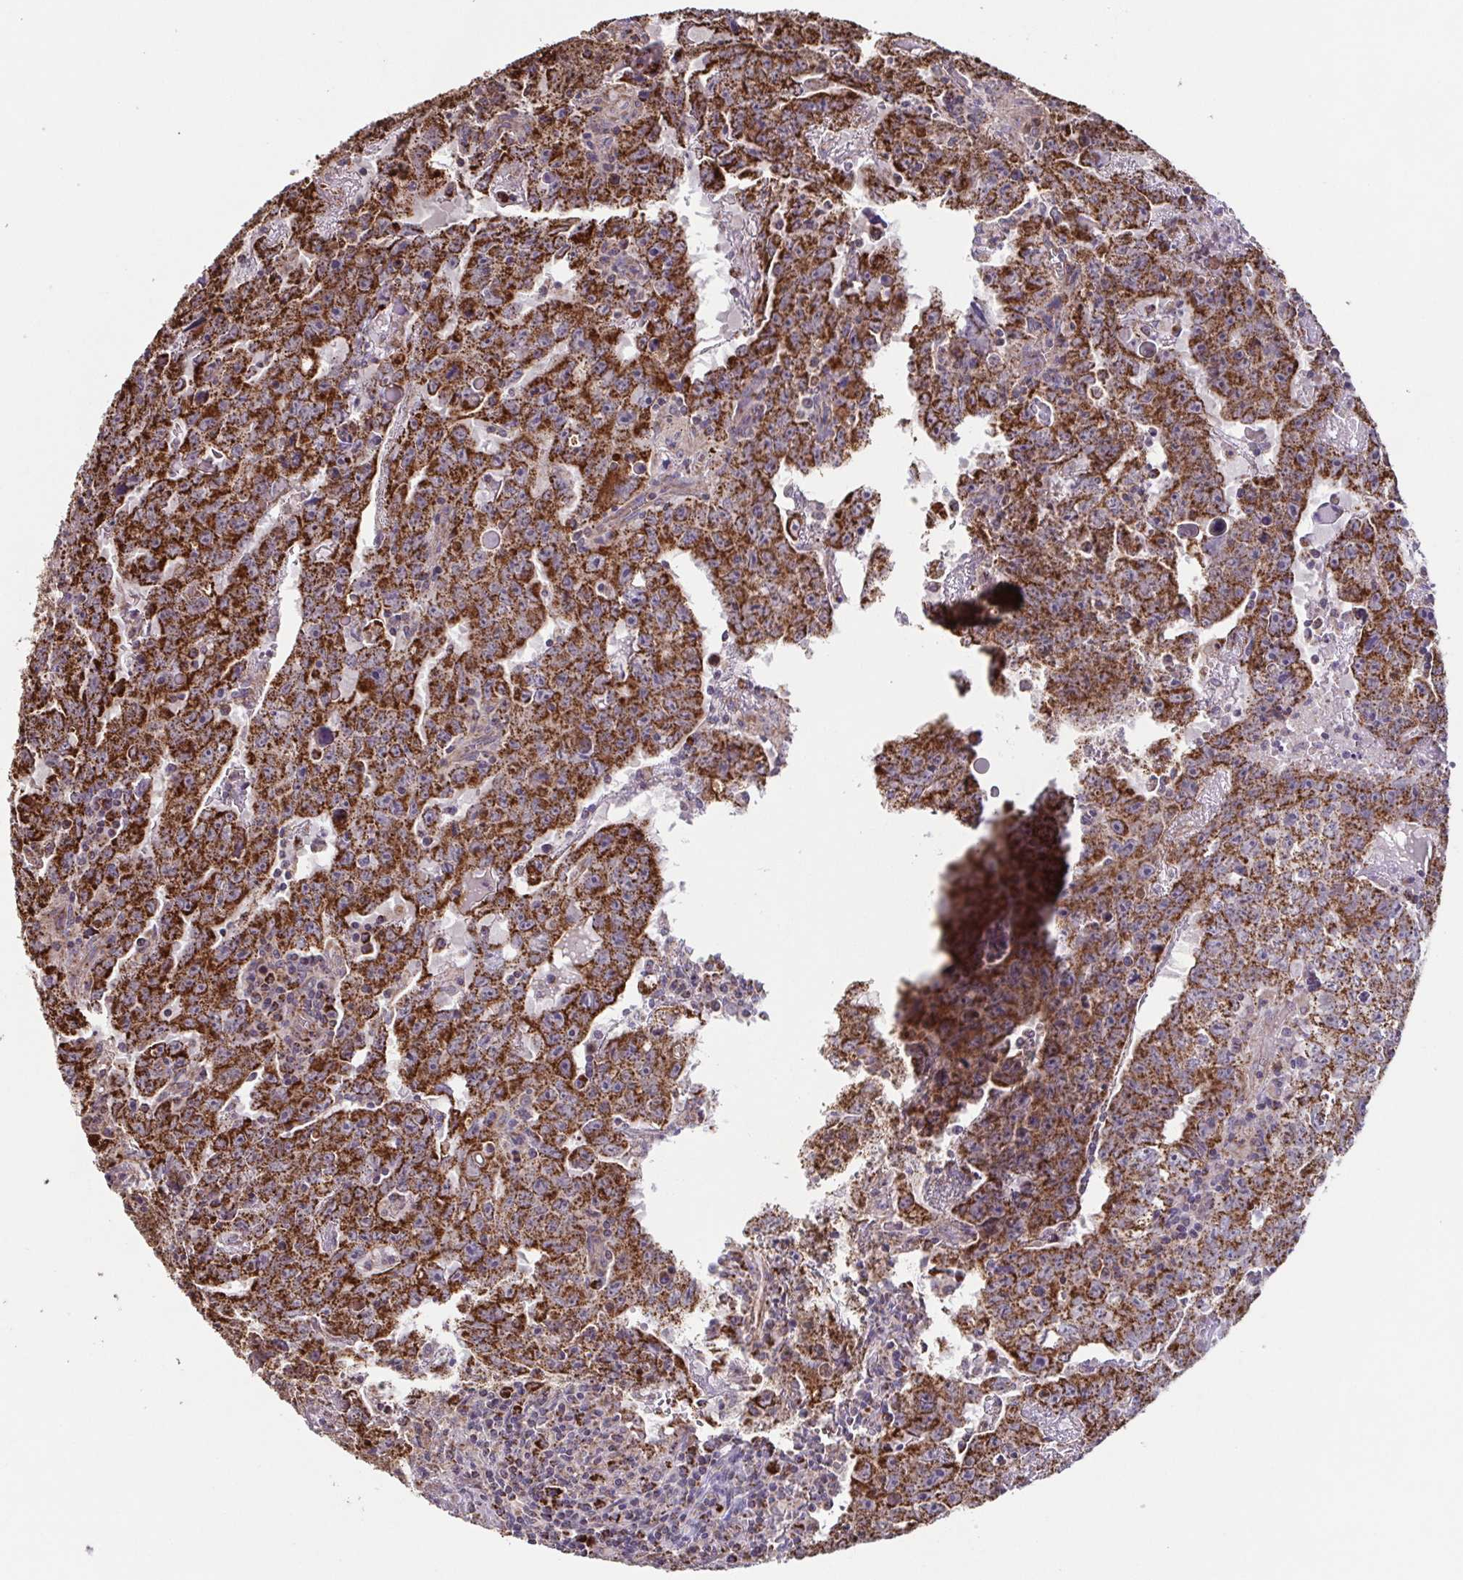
{"staining": {"intensity": "strong", "quantity": ">75%", "location": "cytoplasmic/membranous"}, "tissue": "testis cancer", "cell_type": "Tumor cells", "image_type": "cancer", "snomed": [{"axis": "morphology", "description": "Carcinoma, Embryonal, NOS"}, {"axis": "topography", "description": "Testis"}], "caption": "The histopathology image demonstrates immunohistochemical staining of embryonal carcinoma (testis). There is strong cytoplasmic/membranous staining is identified in approximately >75% of tumor cells.", "gene": "DIP2B", "patient": {"sex": "male", "age": 22}}